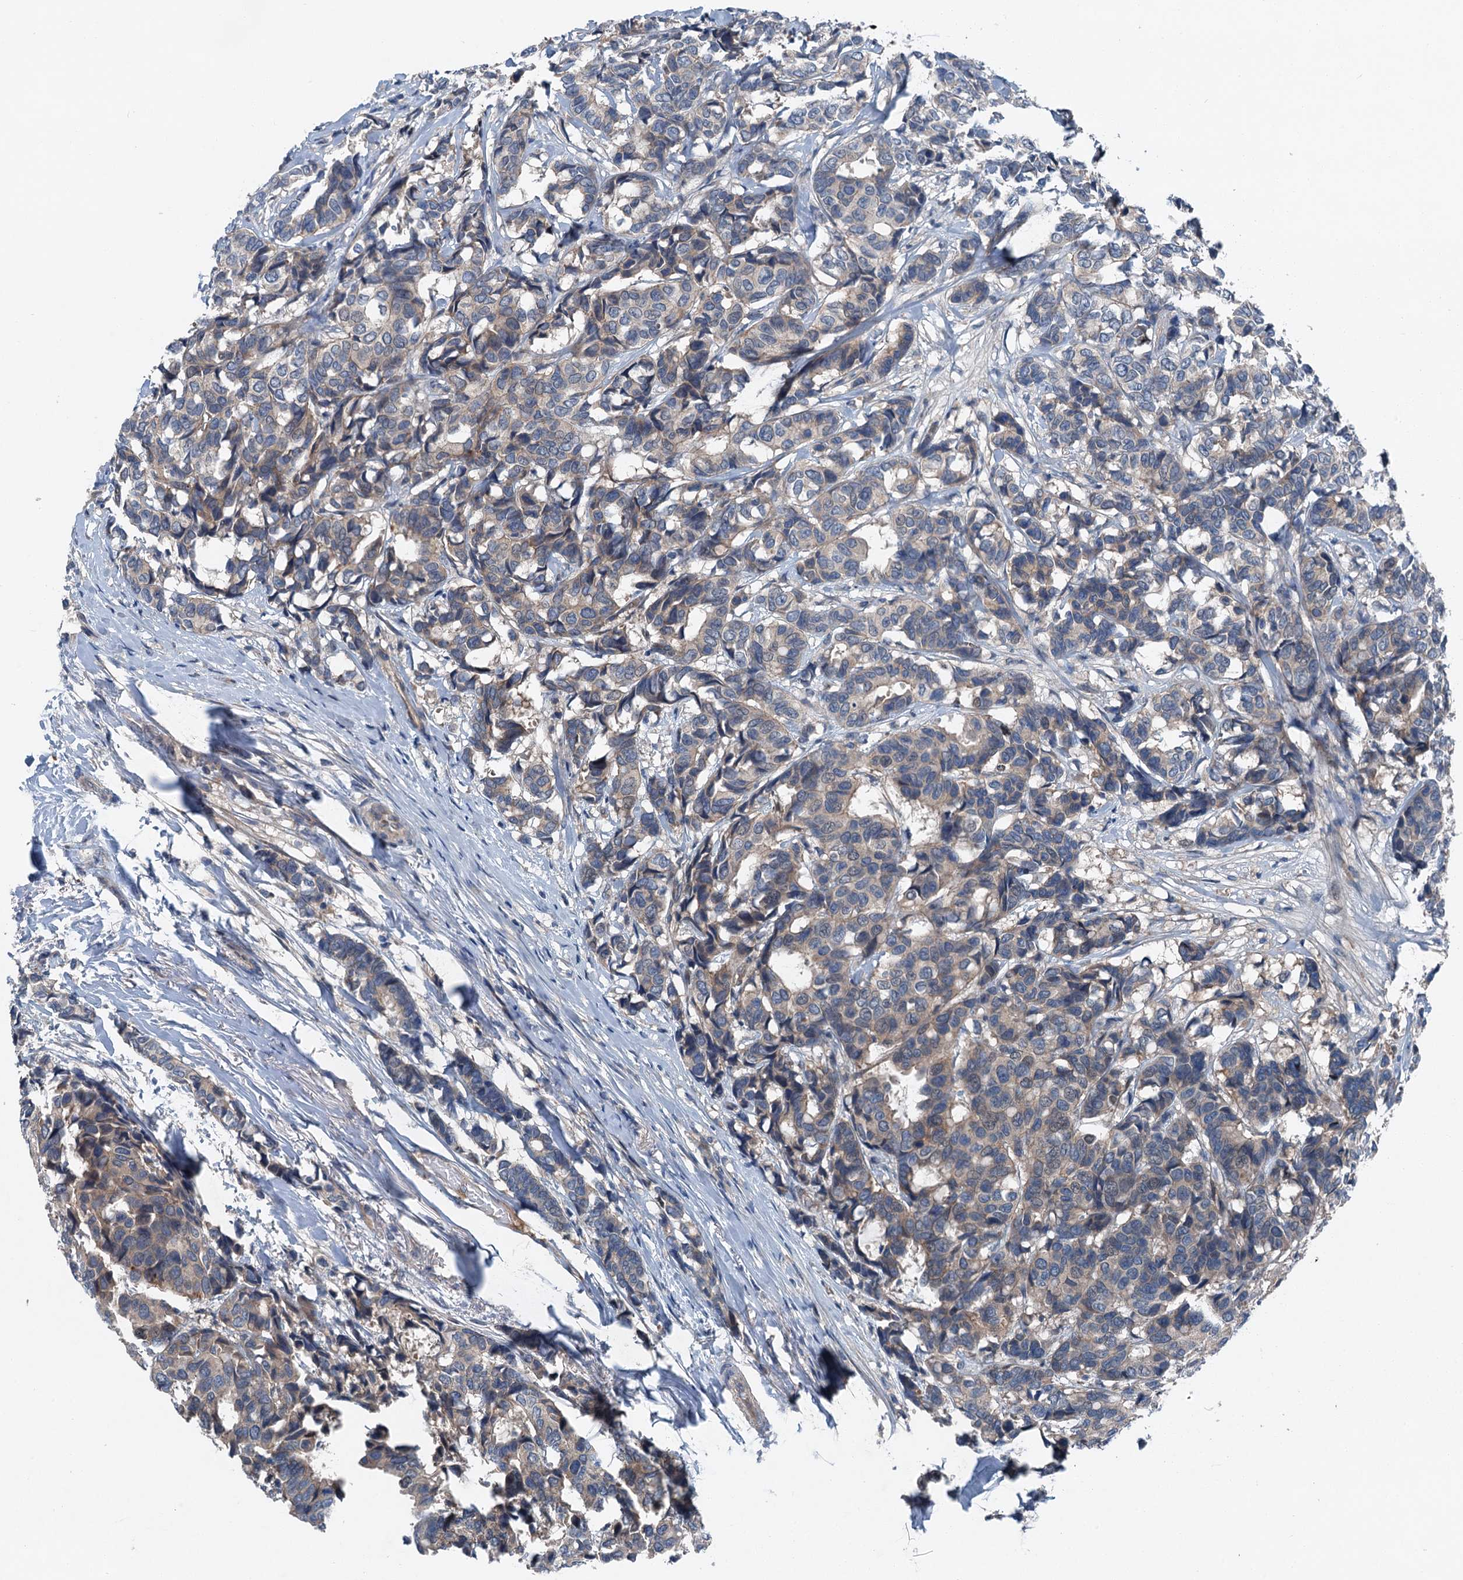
{"staining": {"intensity": "weak", "quantity": "25%-75%", "location": "cytoplasmic/membranous"}, "tissue": "breast cancer", "cell_type": "Tumor cells", "image_type": "cancer", "snomed": [{"axis": "morphology", "description": "Duct carcinoma"}, {"axis": "topography", "description": "Breast"}], "caption": "There is low levels of weak cytoplasmic/membranous expression in tumor cells of breast infiltrating ductal carcinoma, as demonstrated by immunohistochemical staining (brown color).", "gene": "SLC2A10", "patient": {"sex": "female", "age": 87}}